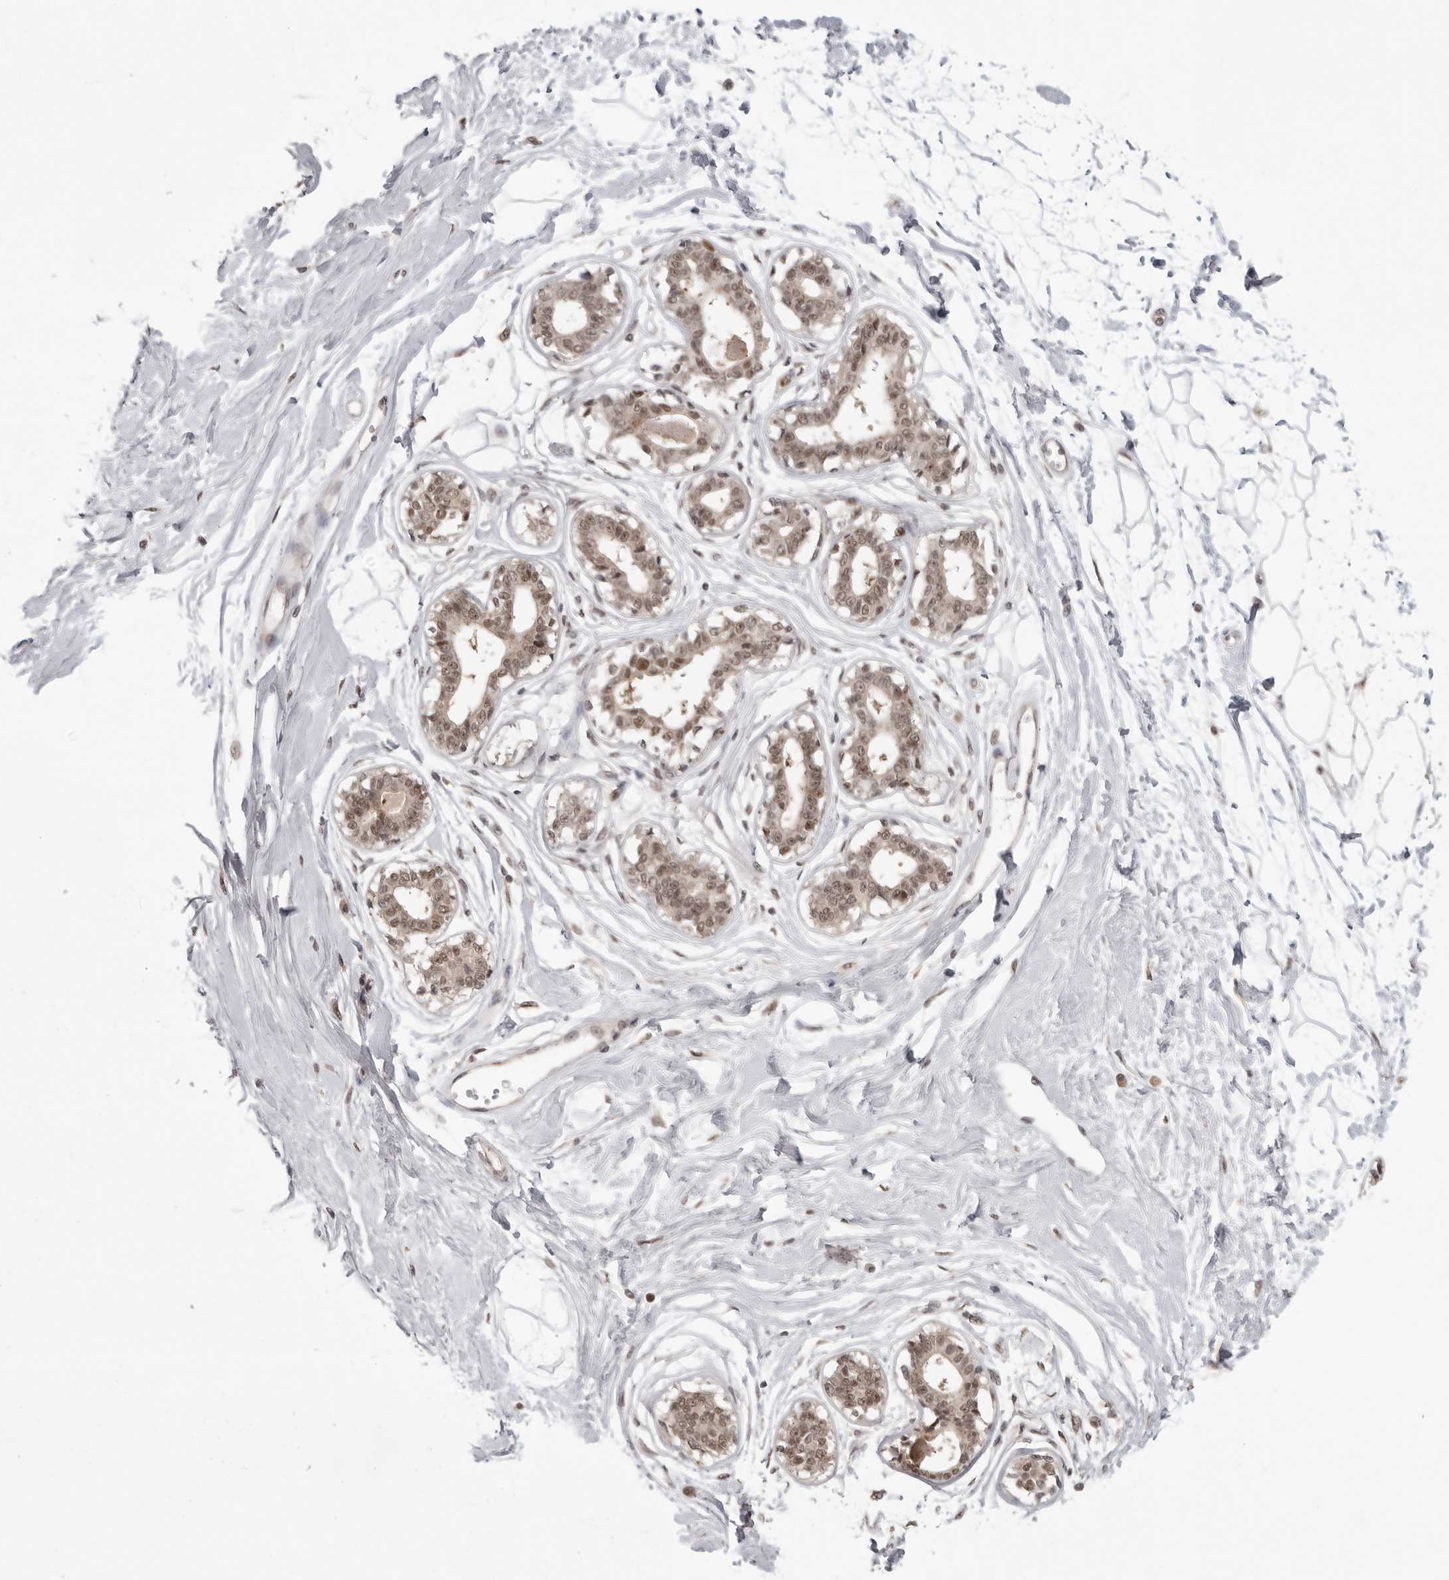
{"staining": {"intensity": "moderate", "quantity": ">75%", "location": "nuclear"}, "tissue": "breast", "cell_type": "Adipocytes", "image_type": "normal", "snomed": [{"axis": "morphology", "description": "Normal tissue, NOS"}, {"axis": "topography", "description": "Breast"}], "caption": "There is medium levels of moderate nuclear positivity in adipocytes of benign breast, as demonstrated by immunohistochemical staining (brown color).", "gene": "PEG3", "patient": {"sex": "female", "age": 45}}